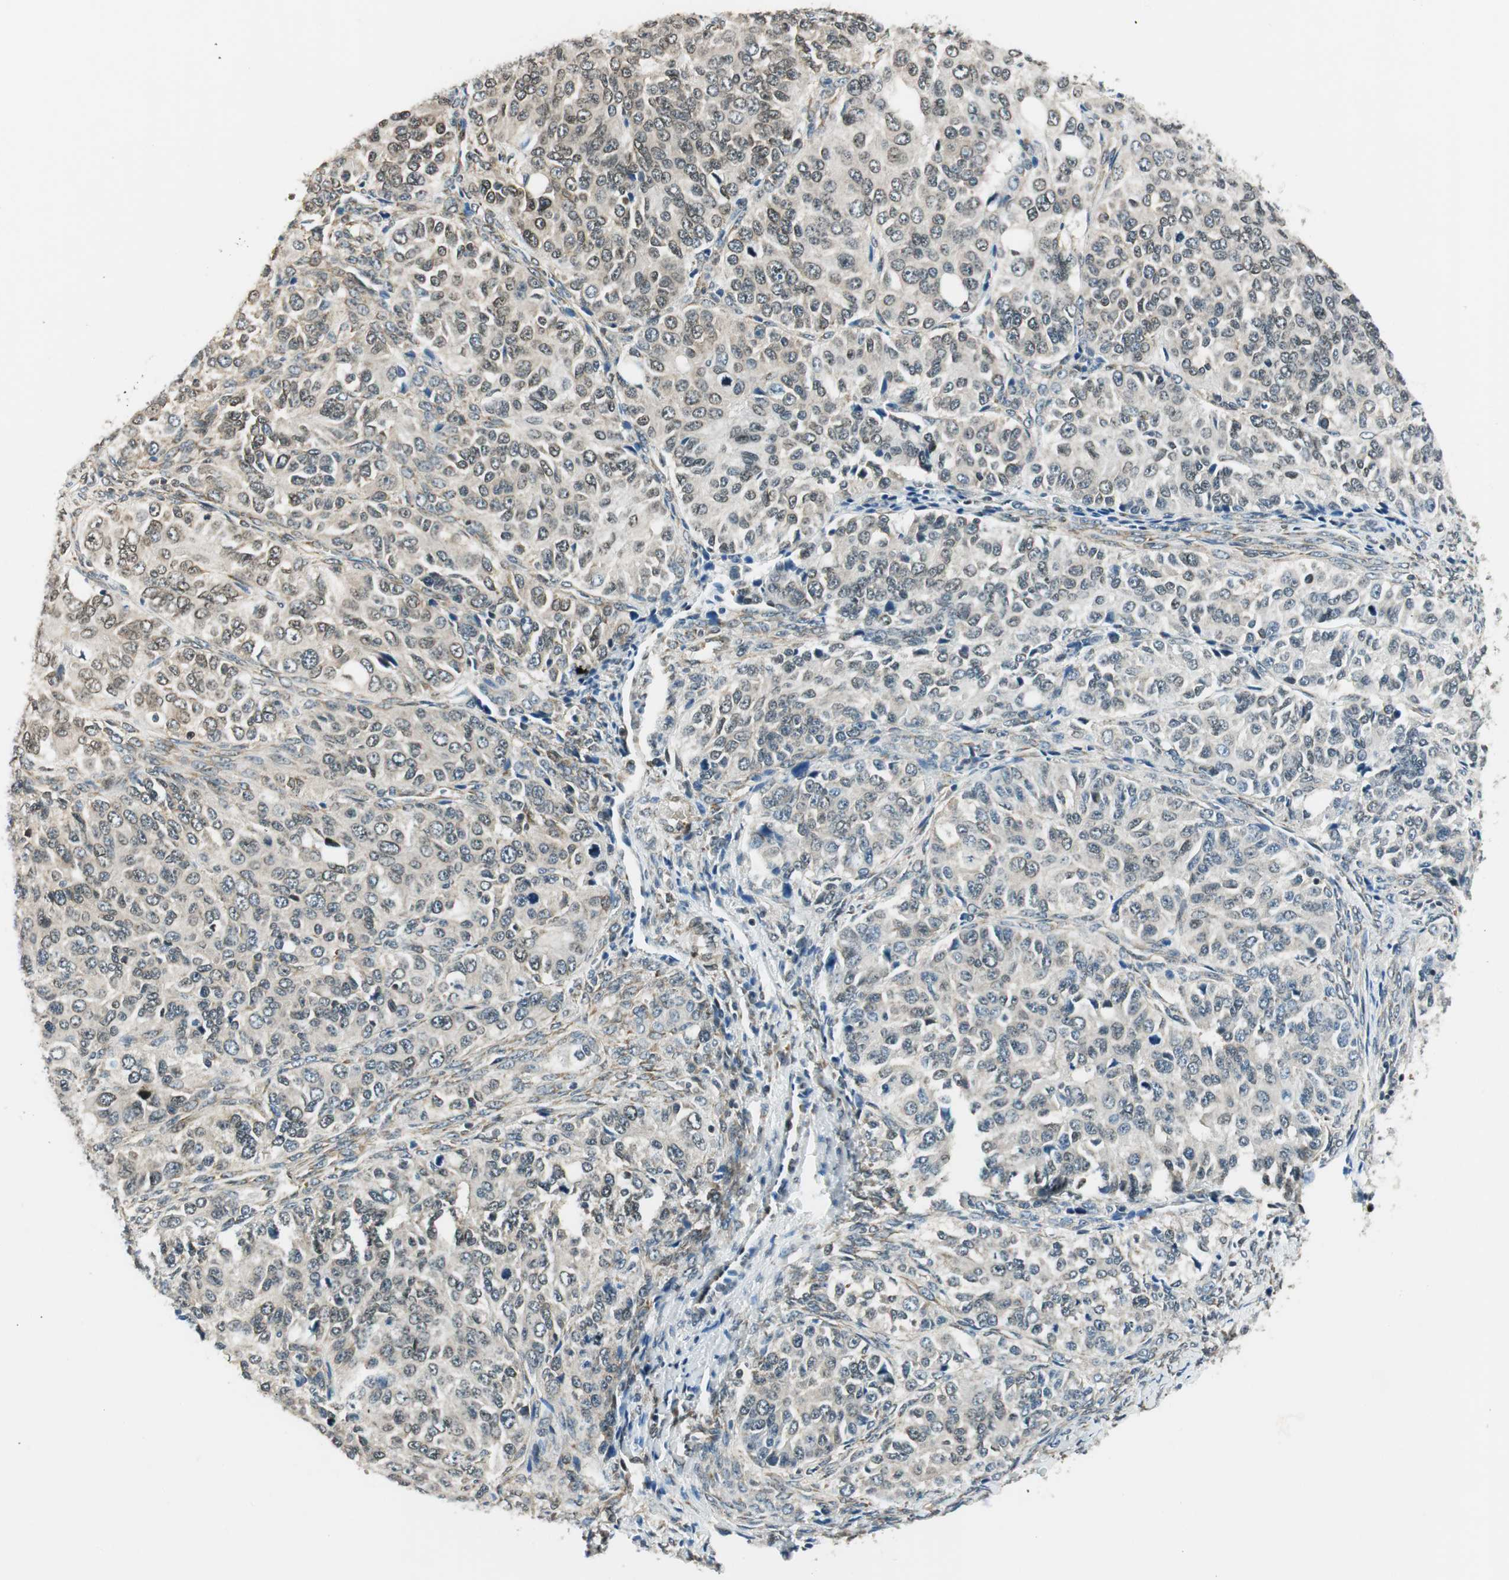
{"staining": {"intensity": "weak", "quantity": "25%-75%", "location": "nuclear"}, "tissue": "ovarian cancer", "cell_type": "Tumor cells", "image_type": "cancer", "snomed": [{"axis": "morphology", "description": "Carcinoma, endometroid"}, {"axis": "topography", "description": "Ovary"}], "caption": "The micrograph reveals staining of ovarian cancer (endometroid carcinoma), revealing weak nuclear protein staining (brown color) within tumor cells.", "gene": "RING1", "patient": {"sex": "female", "age": 51}}